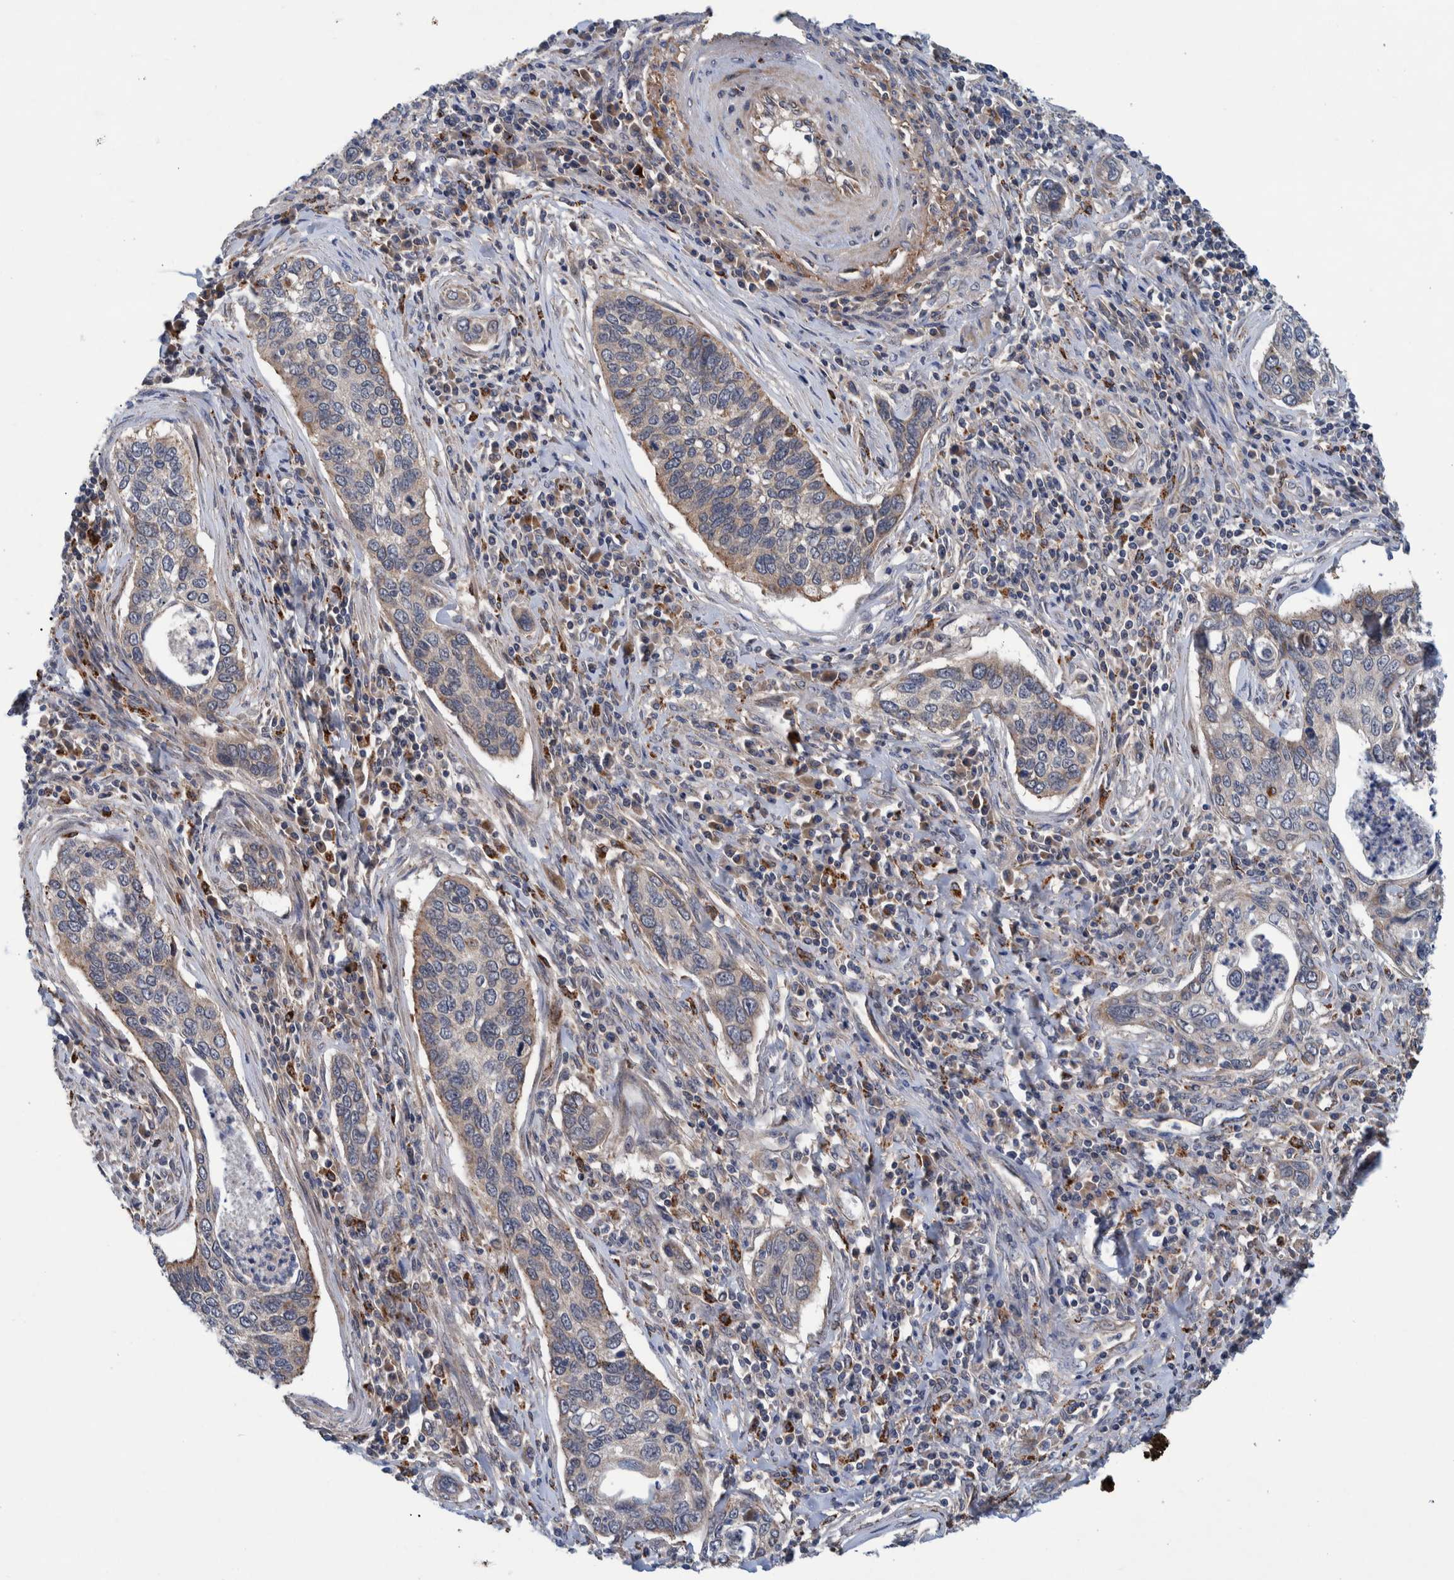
{"staining": {"intensity": "weak", "quantity": "25%-75%", "location": "cytoplasmic/membranous"}, "tissue": "cervical cancer", "cell_type": "Tumor cells", "image_type": "cancer", "snomed": [{"axis": "morphology", "description": "Squamous cell carcinoma, NOS"}, {"axis": "topography", "description": "Cervix"}], "caption": "Immunohistochemistry histopathology image of neoplastic tissue: cervical cancer stained using immunohistochemistry (IHC) displays low levels of weak protein expression localized specifically in the cytoplasmic/membranous of tumor cells, appearing as a cytoplasmic/membranous brown color.", "gene": "ITIH3", "patient": {"sex": "female", "age": 53}}